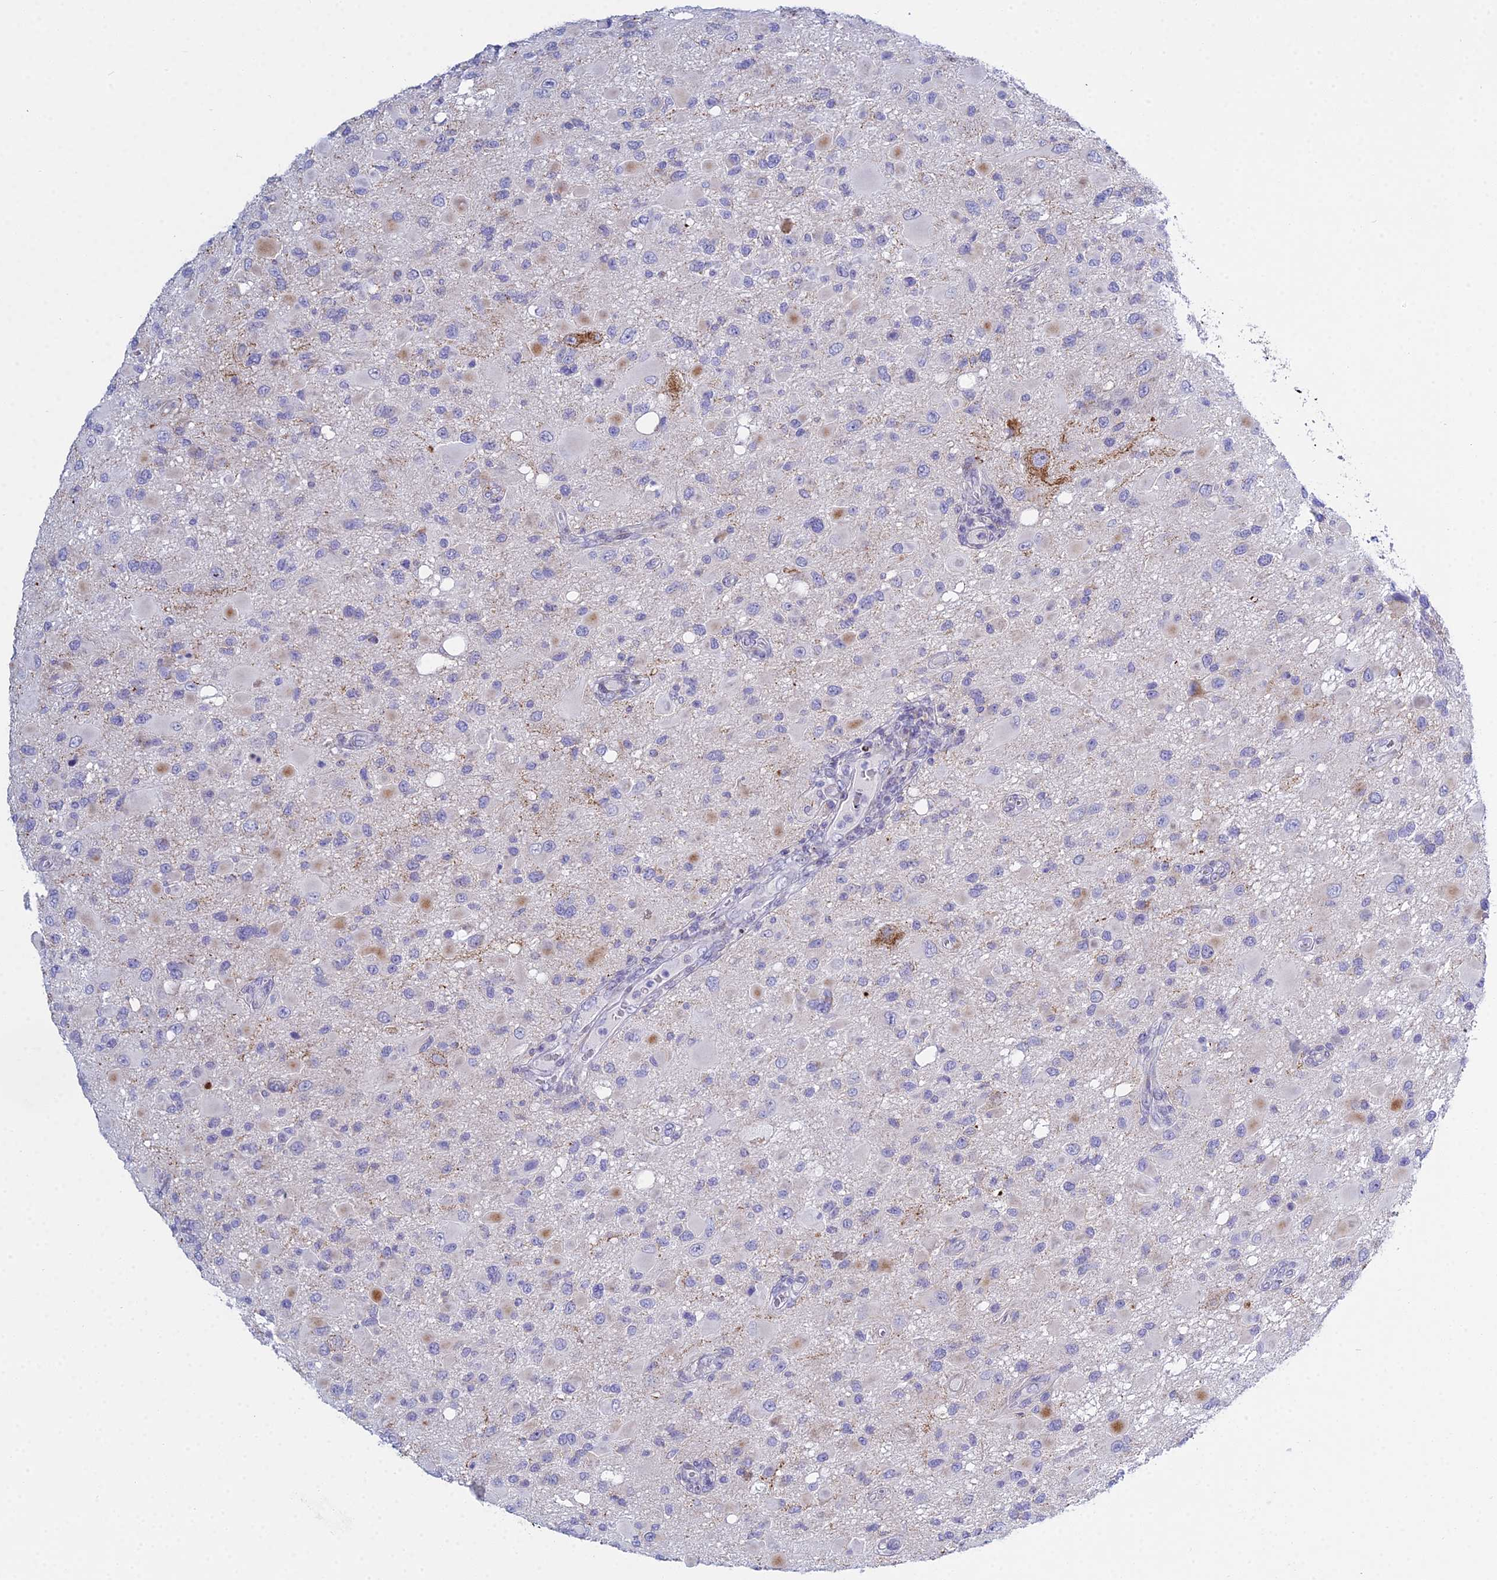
{"staining": {"intensity": "weak", "quantity": "<25%", "location": "cytoplasmic/membranous"}, "tissue": "glioma", "cell_type": "Tumor cells", "image_type": "cancer", "snomed": [{"axis": "morphology", "description": "Glioma, malignant, High grade"}, {"axis": "topography", "description": "Brain"}], "caption": "Photomicrograph shows no protein staining in tumor cells of glioma tissue.", "gene": "PRR13", "patient": {"sex": "male", "age": 53}}